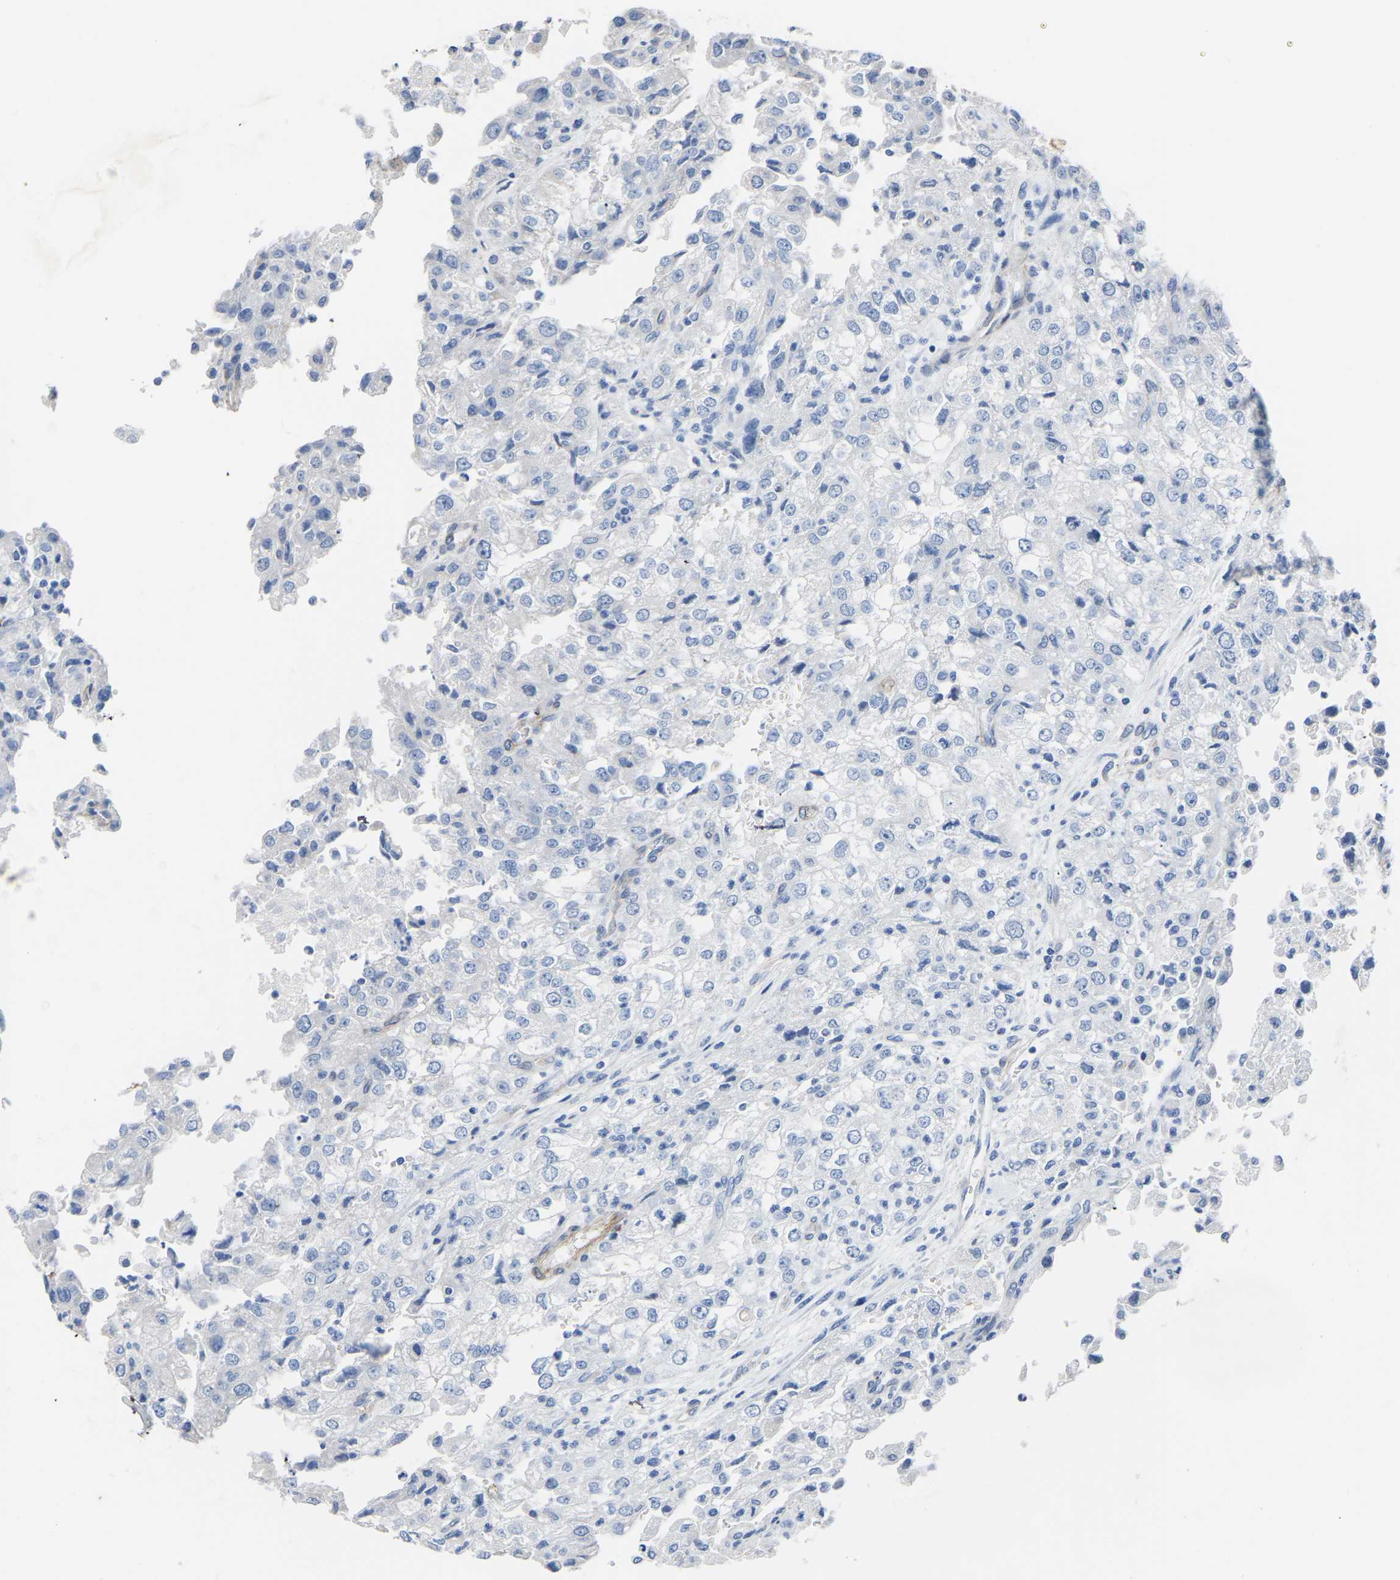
{"staining": {"intensity": "negative", "quantity": "none", "location": "none"}, "tissue": "renal cancer", "cell_type": "Tumor cells", "image_type": "cancer", "snomed": [{"axis": "morphology", "description": "Adenocarcinoma, NOS"}, {"axis": "topography", "description": "Kidney"}], "caption": "Immunohistochemistry photomicrograph of neoplastic tissue: human renal cancer stained with DAB displays no significant protein expression in tumor cells.", "gene": "SLC45A3", "patient": {"sex": "female", "age": 54}}